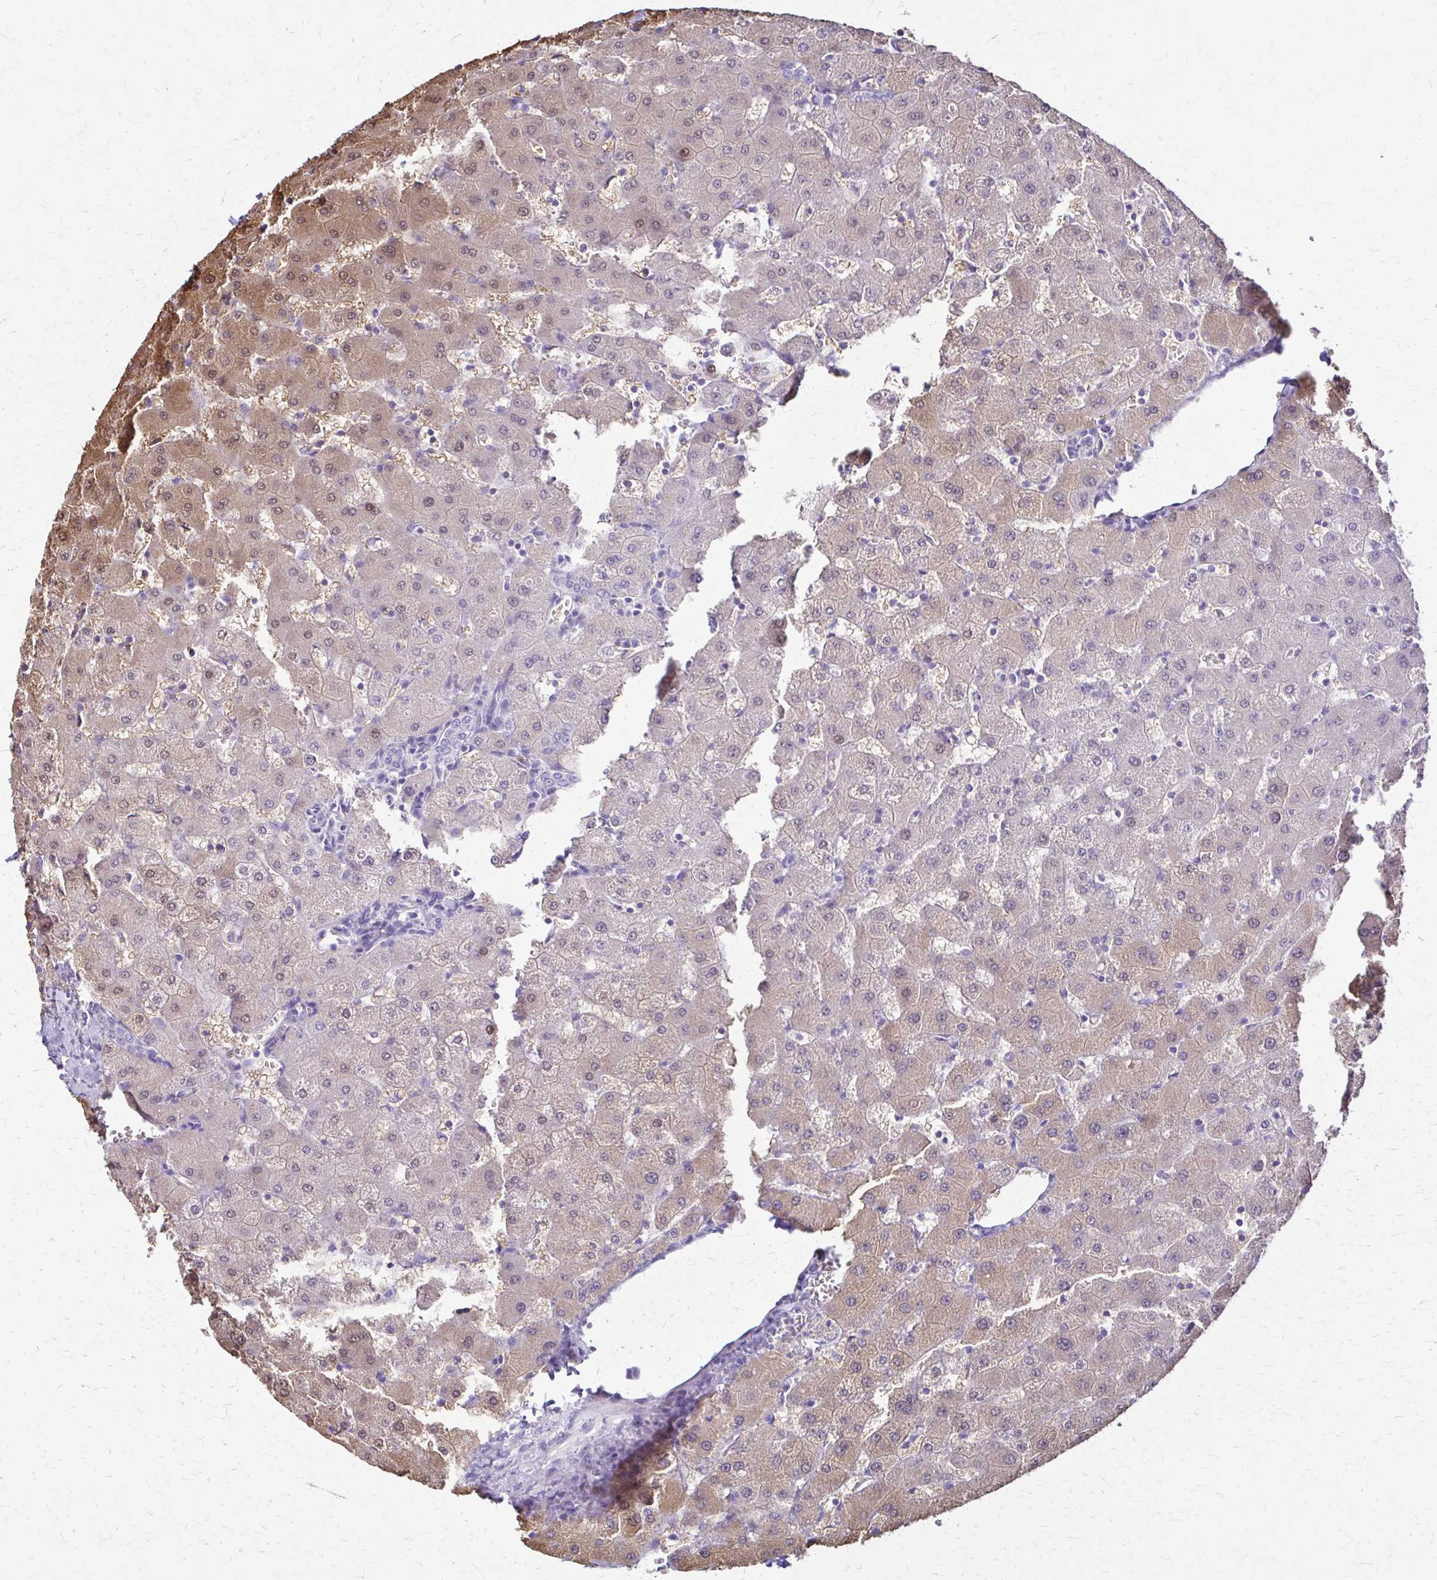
{"staining": {"intensity": "negative", "quantity": "none", "location": "none"}, "tissue": "liver", "cell_type": "Cholangiocytes", "image_type": "normal", "snomed": [{"axis": "morphology", "description": "Normal tissue, NOS"}, {"axis": "topography", "description": "Liver"}], "caption": "Immunohistochemistry (IHC) photomicrograph of normal human liver stained for a protein (brown), which displays no staining in cholangiocytes.", "gene": "DSP", "patient": {"sex": "female", "age": 63}}